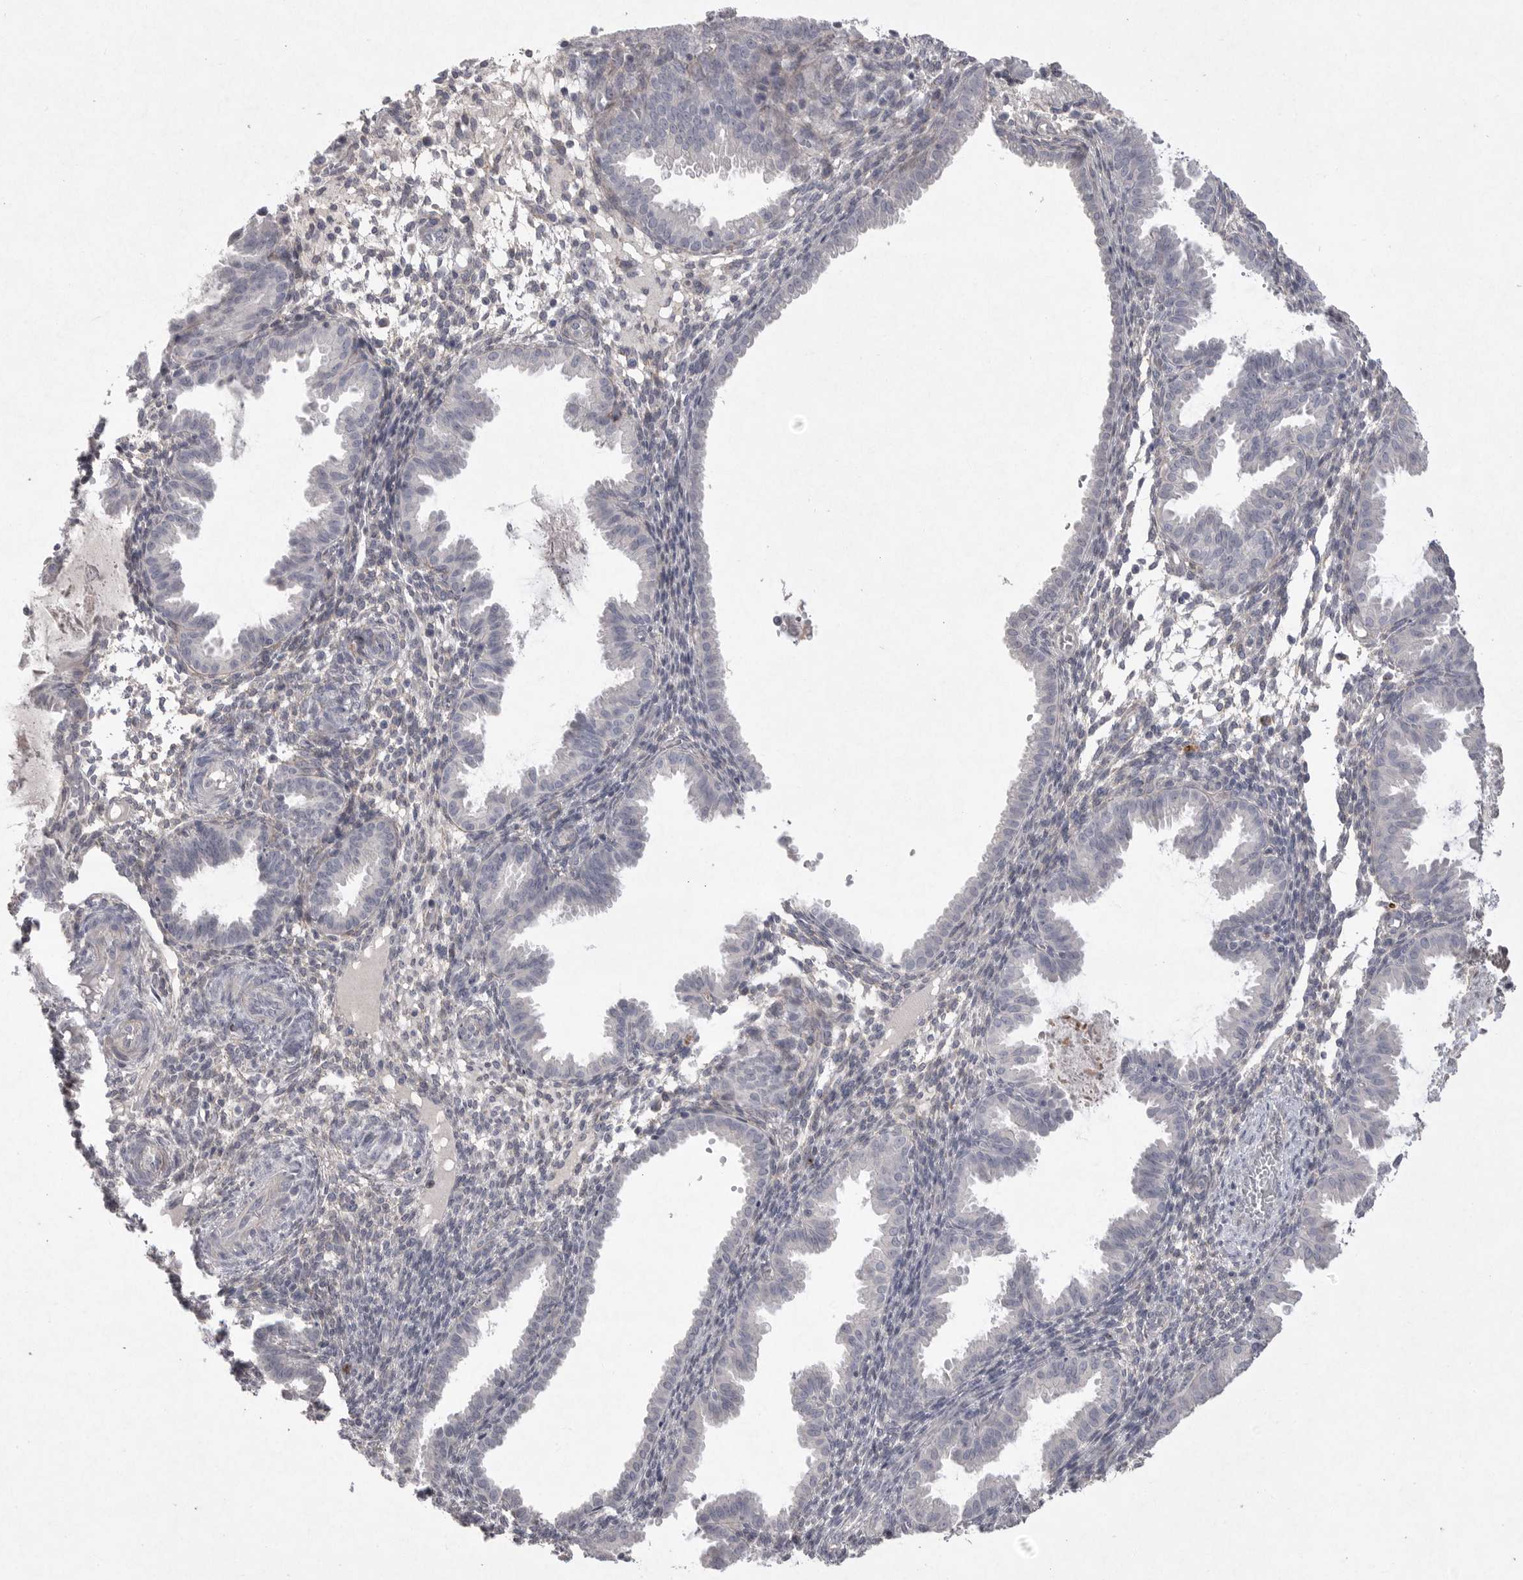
{"staining": {"intensity": "negative", "quantity": "none", "location": "none"}, "tissue": "endometrium", "cell_type": "Cells in endometrial stroma", "image_type": "normal", "snomed": [{"axis": "morphology", "description": "Normal tissue, NOS"}, {"axis": "topography", "description": "Endometrium"}], "caption": "Endometrium stained for a protein using immunohistochemistry demonstrates no expression cells in endometrial stroma.", "gene": "VANGL2", "patient": {"sex": "female", "age": 33}}